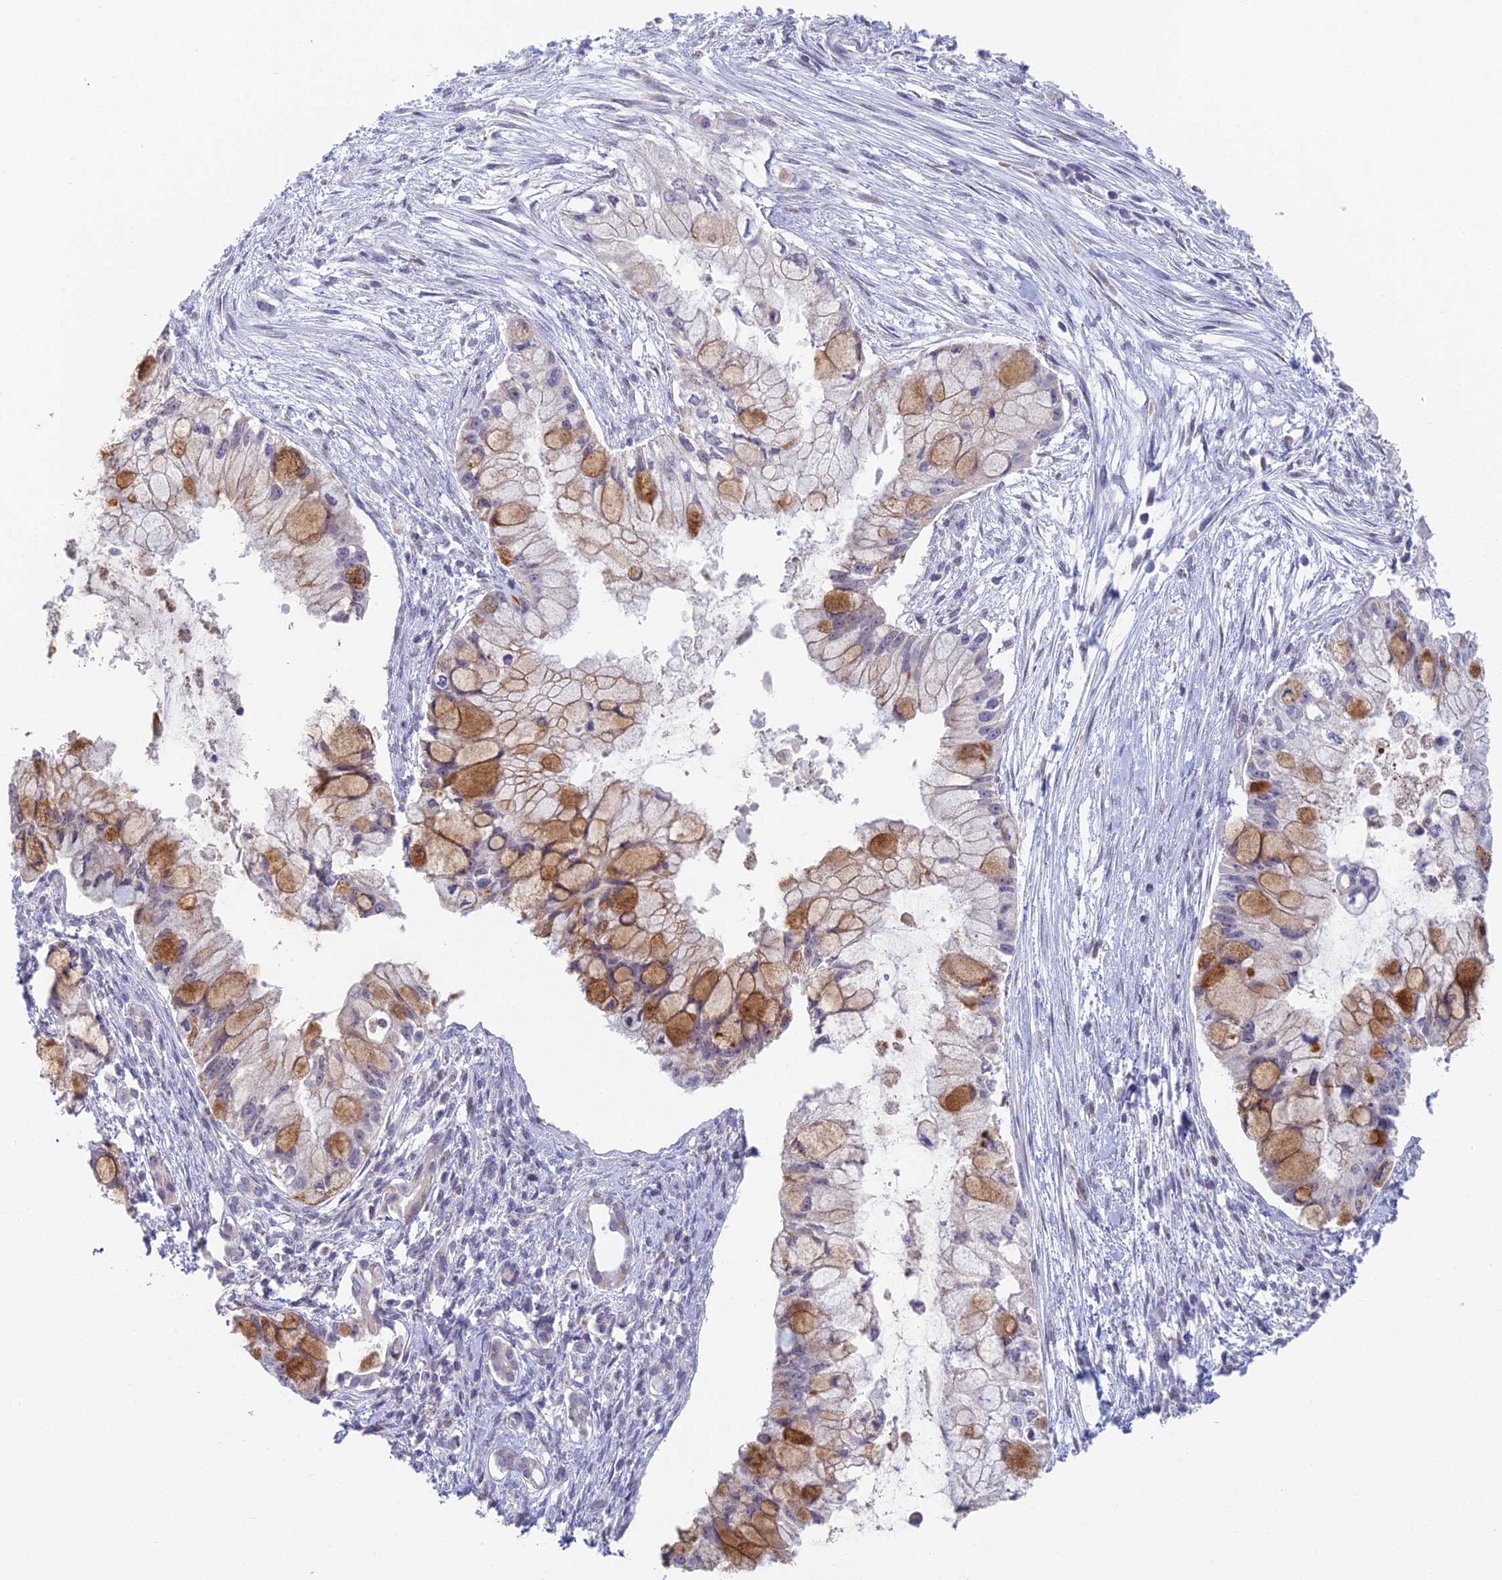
{"staining": {"intensity": "moderate", "quantity": "25%-75%", "location": "cytoplasmic/membranous"}, "tissue": "pancreatic cancer", "cell_type": "Tumor cells", "image_type": "cancer", "snomed": [{"axis": "morphology", "description": "Adenocarcinoma, NOS"}, {"axis": "topography", "description": "Pancreas"}], "caption": "Immunohistochemistry photomicrograph of human adenocarcinoma (pancreatic) stained for a protein (brown), which reveals medium levels of moderate cytoplasmic/membranous staining in about 25%-75% of tumor cells.", "gene": "REXO5", "patient": {"sex": "male", "age": 48}}